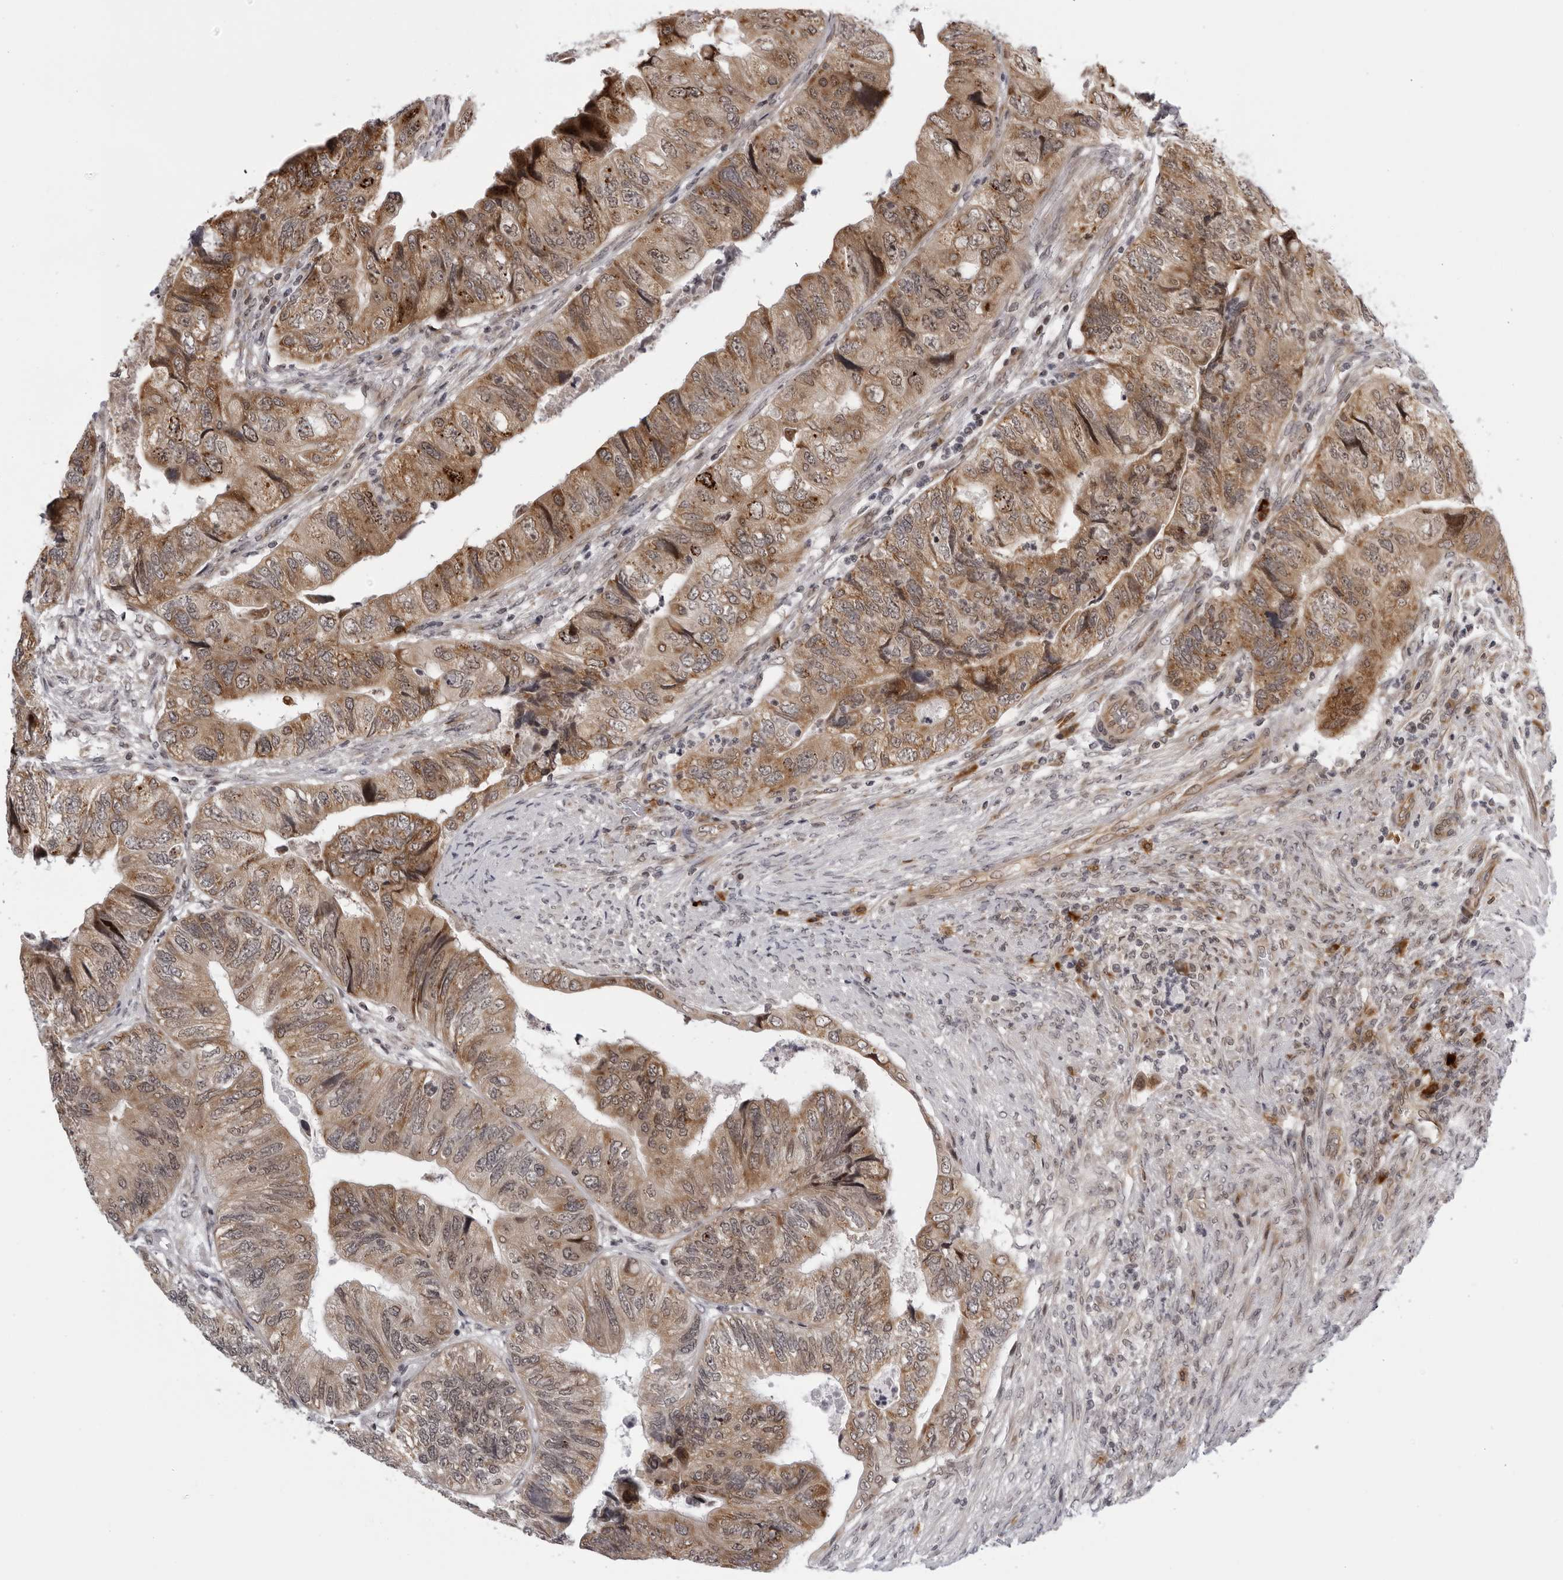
{"staining": {"intensity": "moderate", "quantity": ">75%", "location": "cytoplasmic/membranous"}, "tissue": "colorectal cancer", "cell_type": "Tumor cells", "image_type": "cancer", "snomed": [{"axis": "morphology", "description": "Adenocarcinoma, NOS"}, {"axis": "topography", "description": "Rectum"}], "caption": "Immunohistochemical staining of human adenocarcinoma (colorectal) displays medium levels of moderate cytoplasmic/membranous expression in about >75% of tumor cells.", "gene": "GCSAML", "patient": {"sex": "male", "age": 63}}